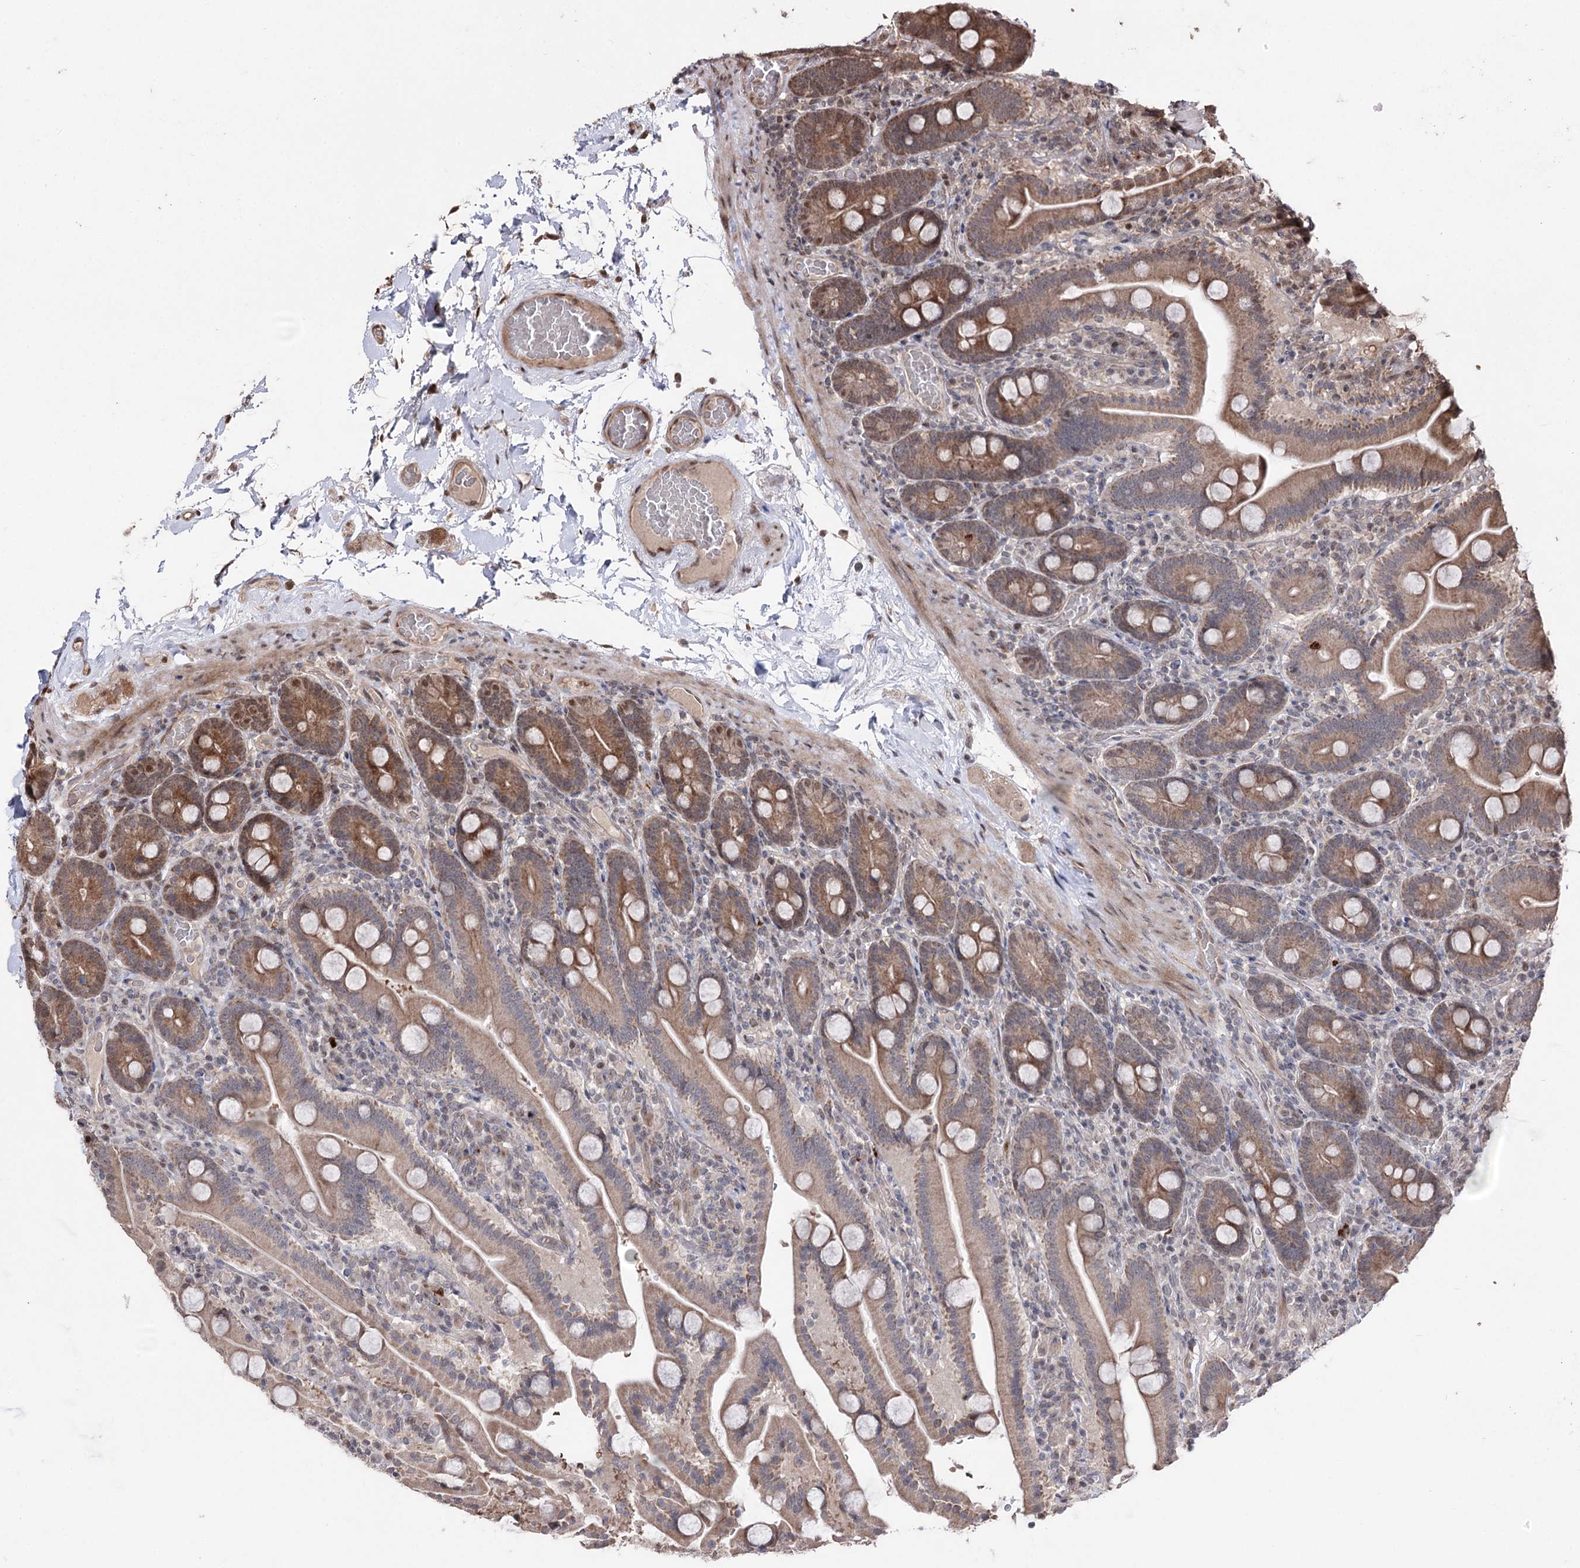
{"staining": {"intensity": "moderate", "quantity": ">75%", "location": "cytoplasmic/membranous"}, "tissue": "duodenum", "cell_type": "Glandular cells", "image_type": "normal", "snomed": [{"axis": "morphology", "description": "Normal tissue, NOS"}, {"axis": "topography", "description": "Duodenum"}], "caption": "Duodenum stained with DAB (3,3'-diaminobenzidine) immunohistochemistry (IHC) demonstrates medium levels of moderate cytoplasmic/membranous expression in about >75% of glandular cells. The staining was performed using DAB, with brown indicating positive protein expression. Nuclei are stained blue with hematoxylin.", "gene": "CPNE8", "patient": {"sex": "male", "age": 55}}